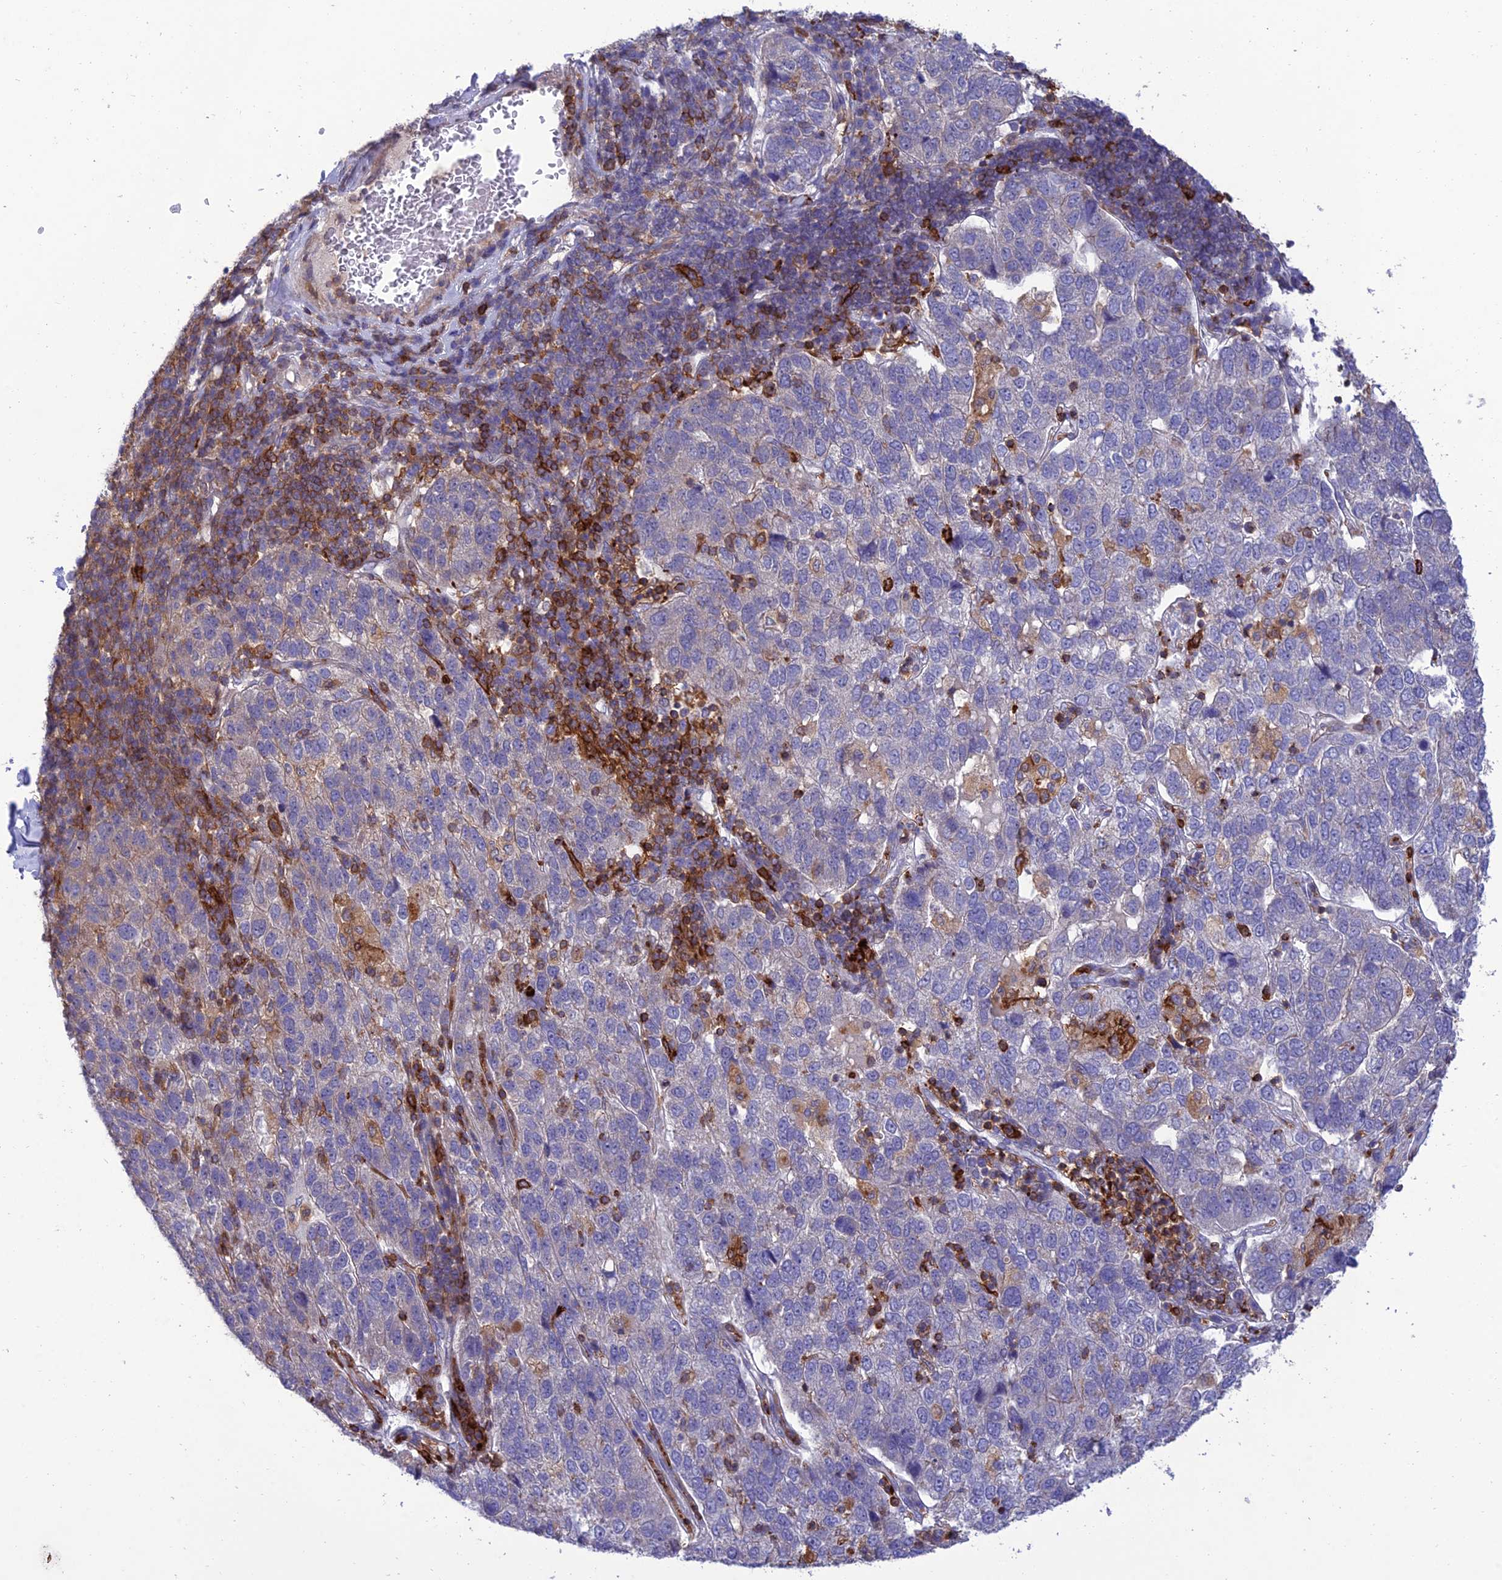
{"staining": {"intensity": "negative", "quantity": "none", "location": "none"}, "tissue": "pancreatic cancer", "cell_type": "Tumor cells", "image_type": "cancer", "snomed": [{"axis": "morphology", "description": "Adenocarcinoma, NOS"}, {"axis": "topography", "description": "Pancreas"}], "caption": "There is no significant positivity in tumor cells of pancreatic adenocarcinoma.", "gene": "FAM76A", "patient": {"sex": "female", "age": 61}}